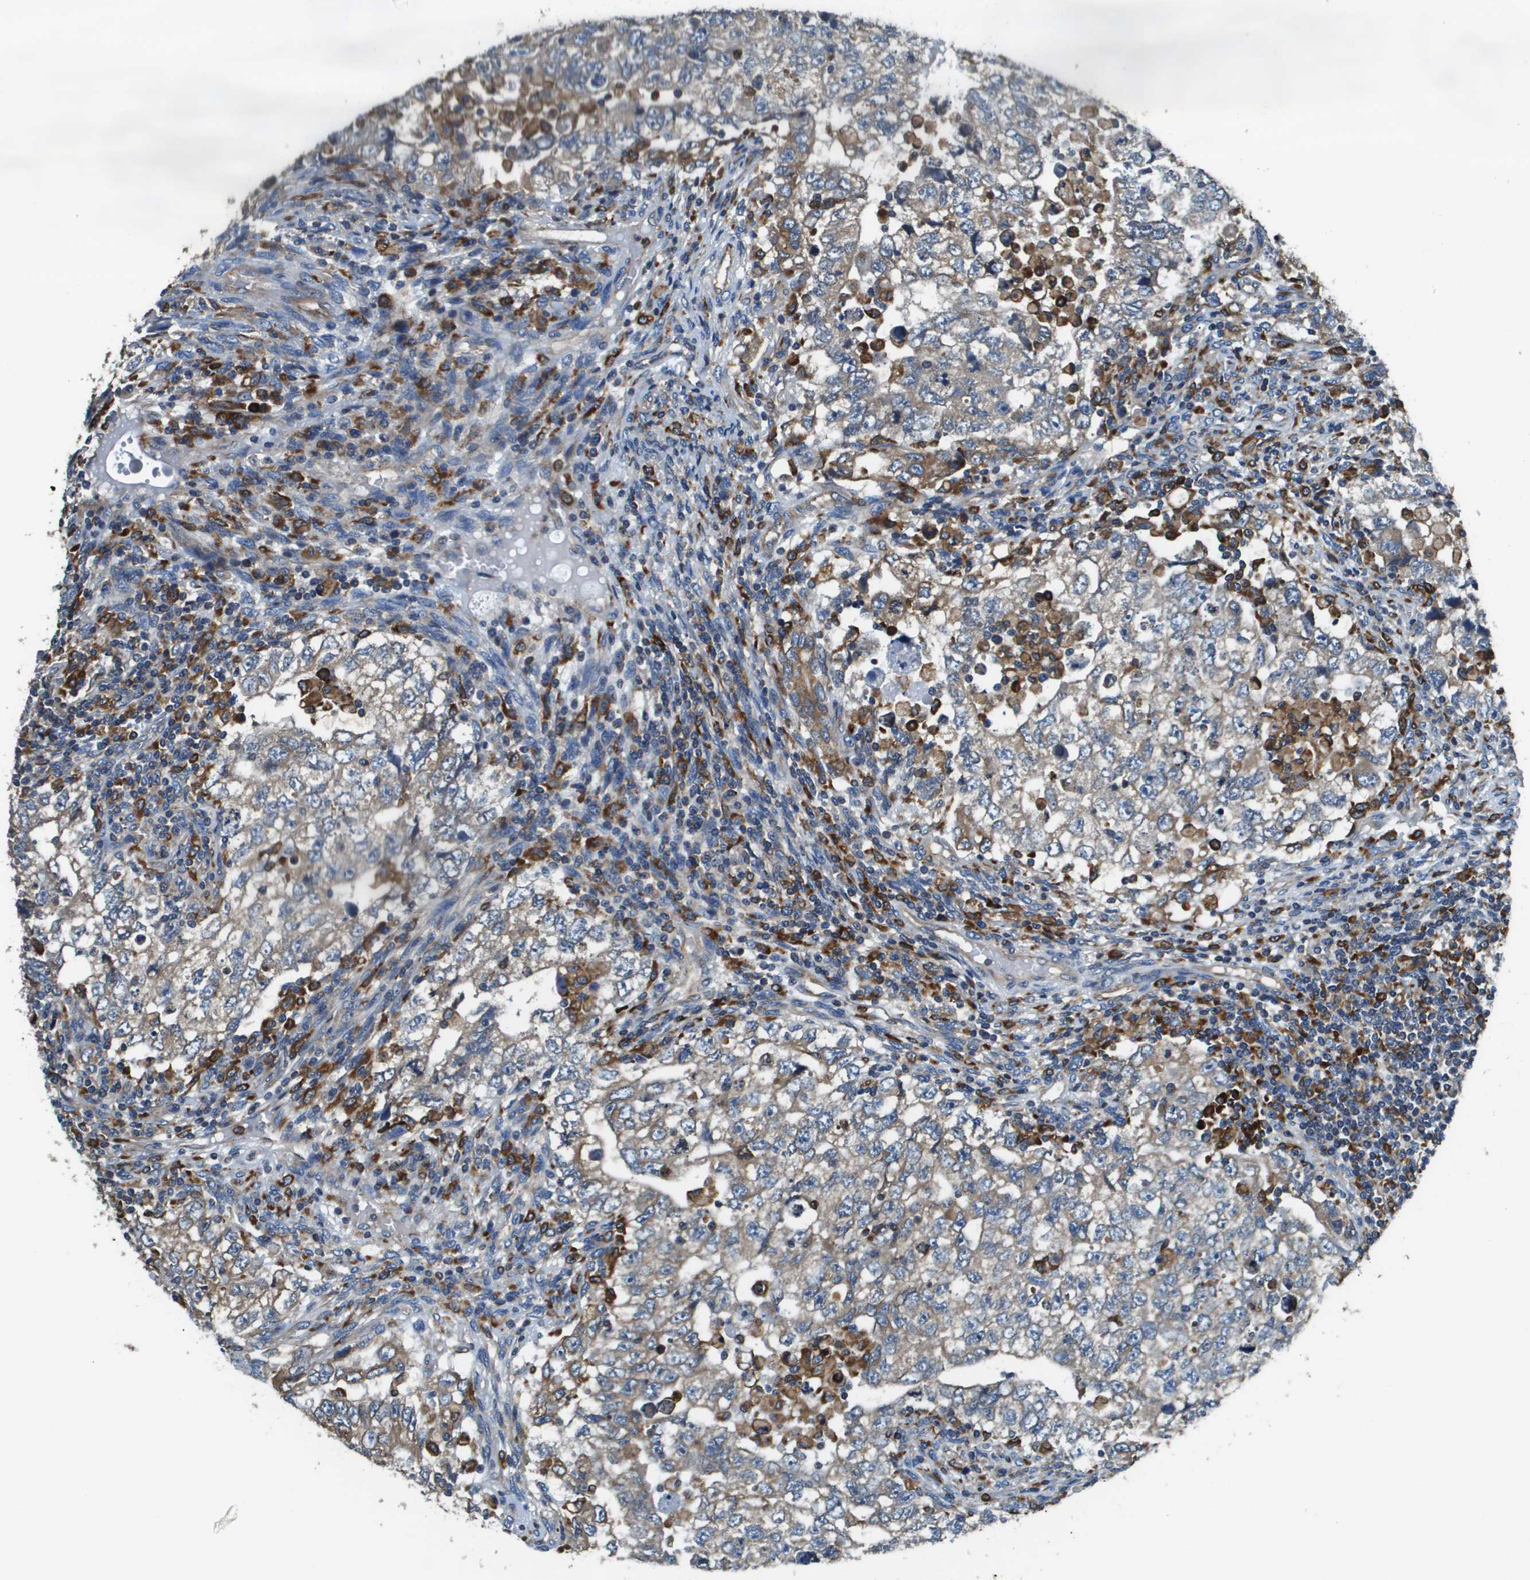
{"staining": {"intensity": "weak", "quantity": "<25%", "location": "cytoplasmic/membranous"}, "tissue": "testis cancer", "cell_type": "Tumor cells", "image_type": "cancer", "snomed": [{"axis": "morphology", "description": "Carcinoma, Embryonal, NOS"}, {"axis": "topography", "description": "Testis"}], "caption": "Tumor cells show no significant positivity in testis cancer. (DAB (3,3'-diaminobenzidine) immunohistochemistry visualized using brightfield microscopy, high magnification).", "gene": "CNPY3", "patient": {"sex": "male", "age": 36}}